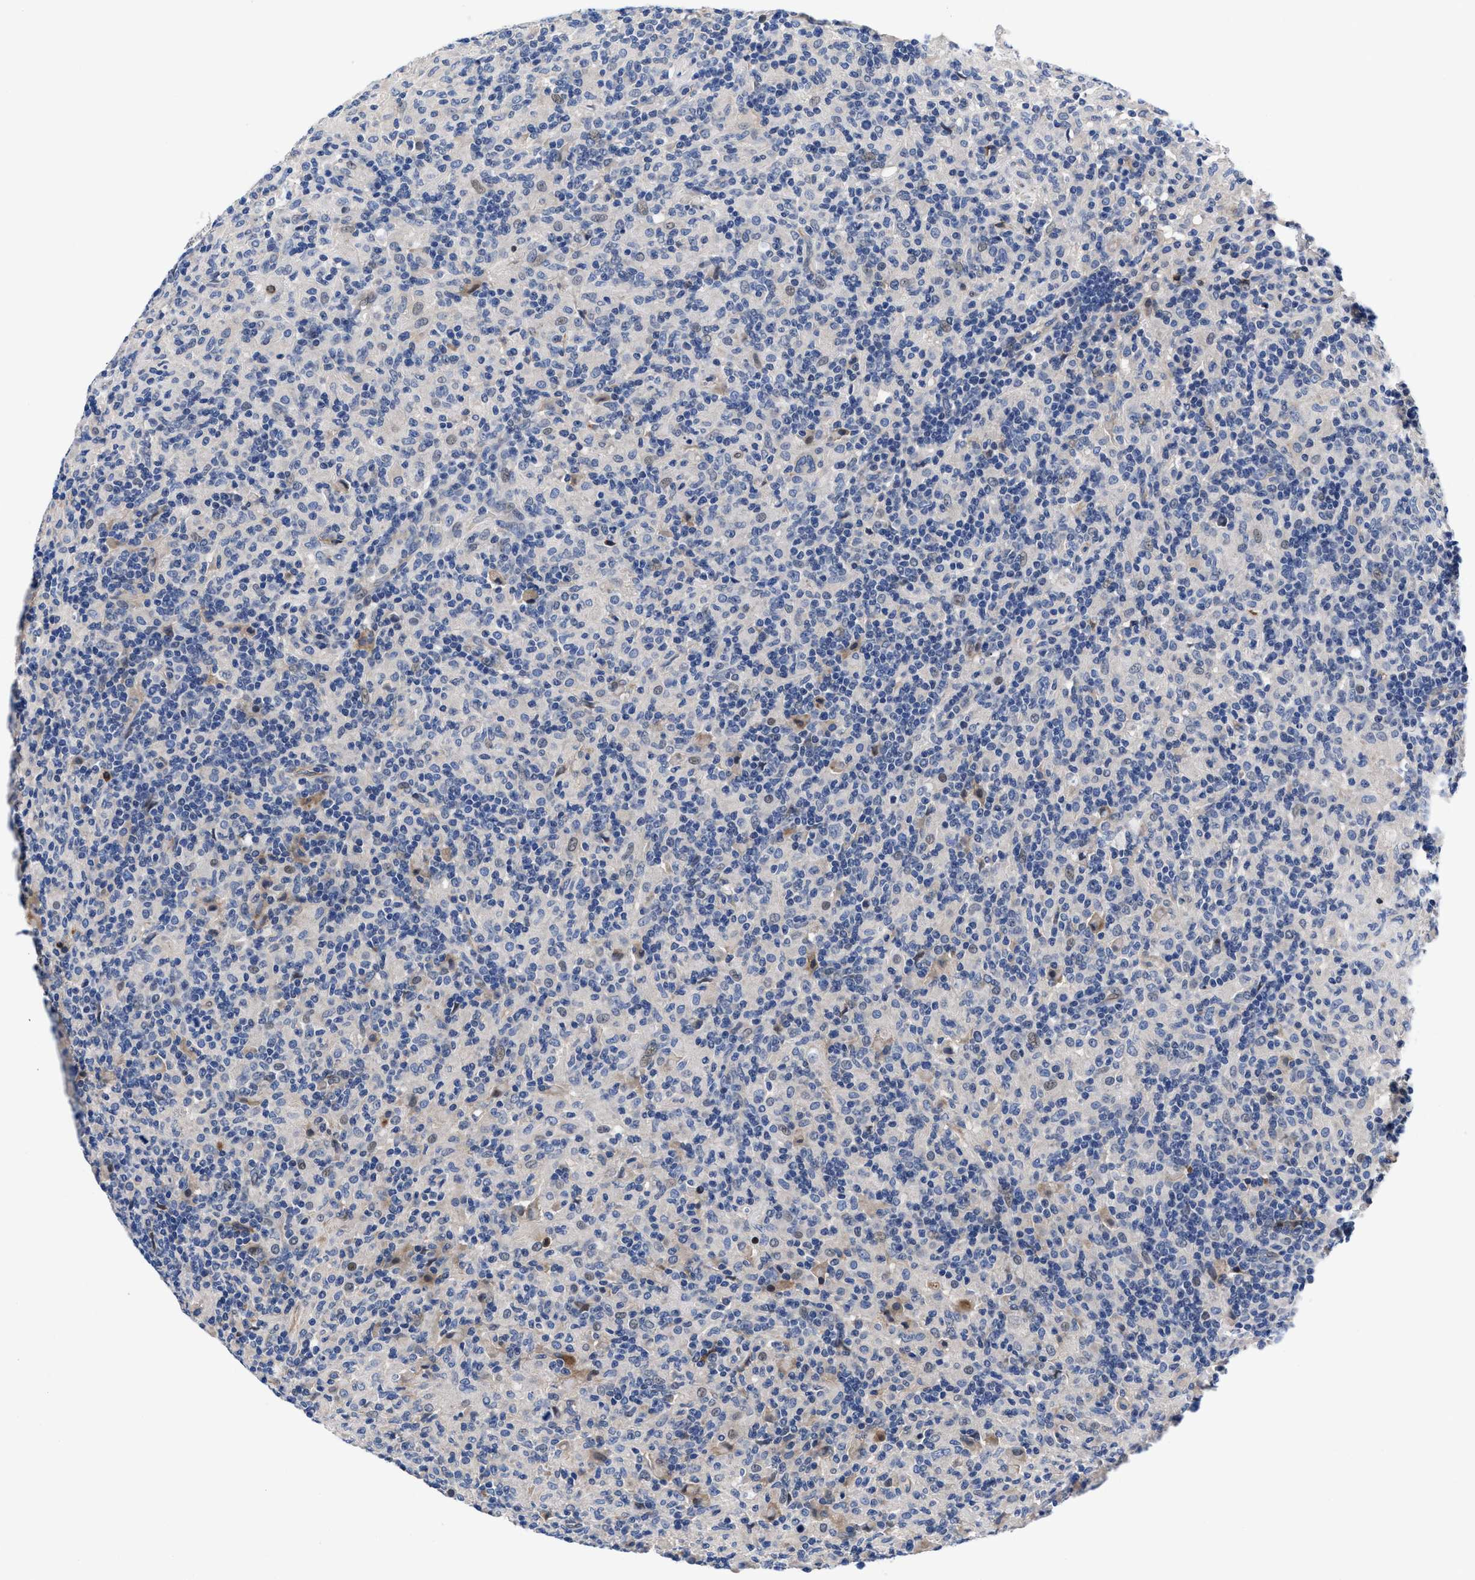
{"staining": {"intensity": "negative", "quantity": "none", "location": "none"}, "tissue": "lymphoma", "cell_type": "Tumor cells", "image_type": "cancer", "snomed": [{"axis": "morphology", "description": "Hodgkin's disease, NOS"}, {"axis": "topography", "description": "Lymph node"}], "caption": "This is an immunohistochemistry (IHC) image of lymphoma. There is no positivity in tumor cells.", "gene": "DHRS13", "patient": {"sex": "male", "age": 70}}